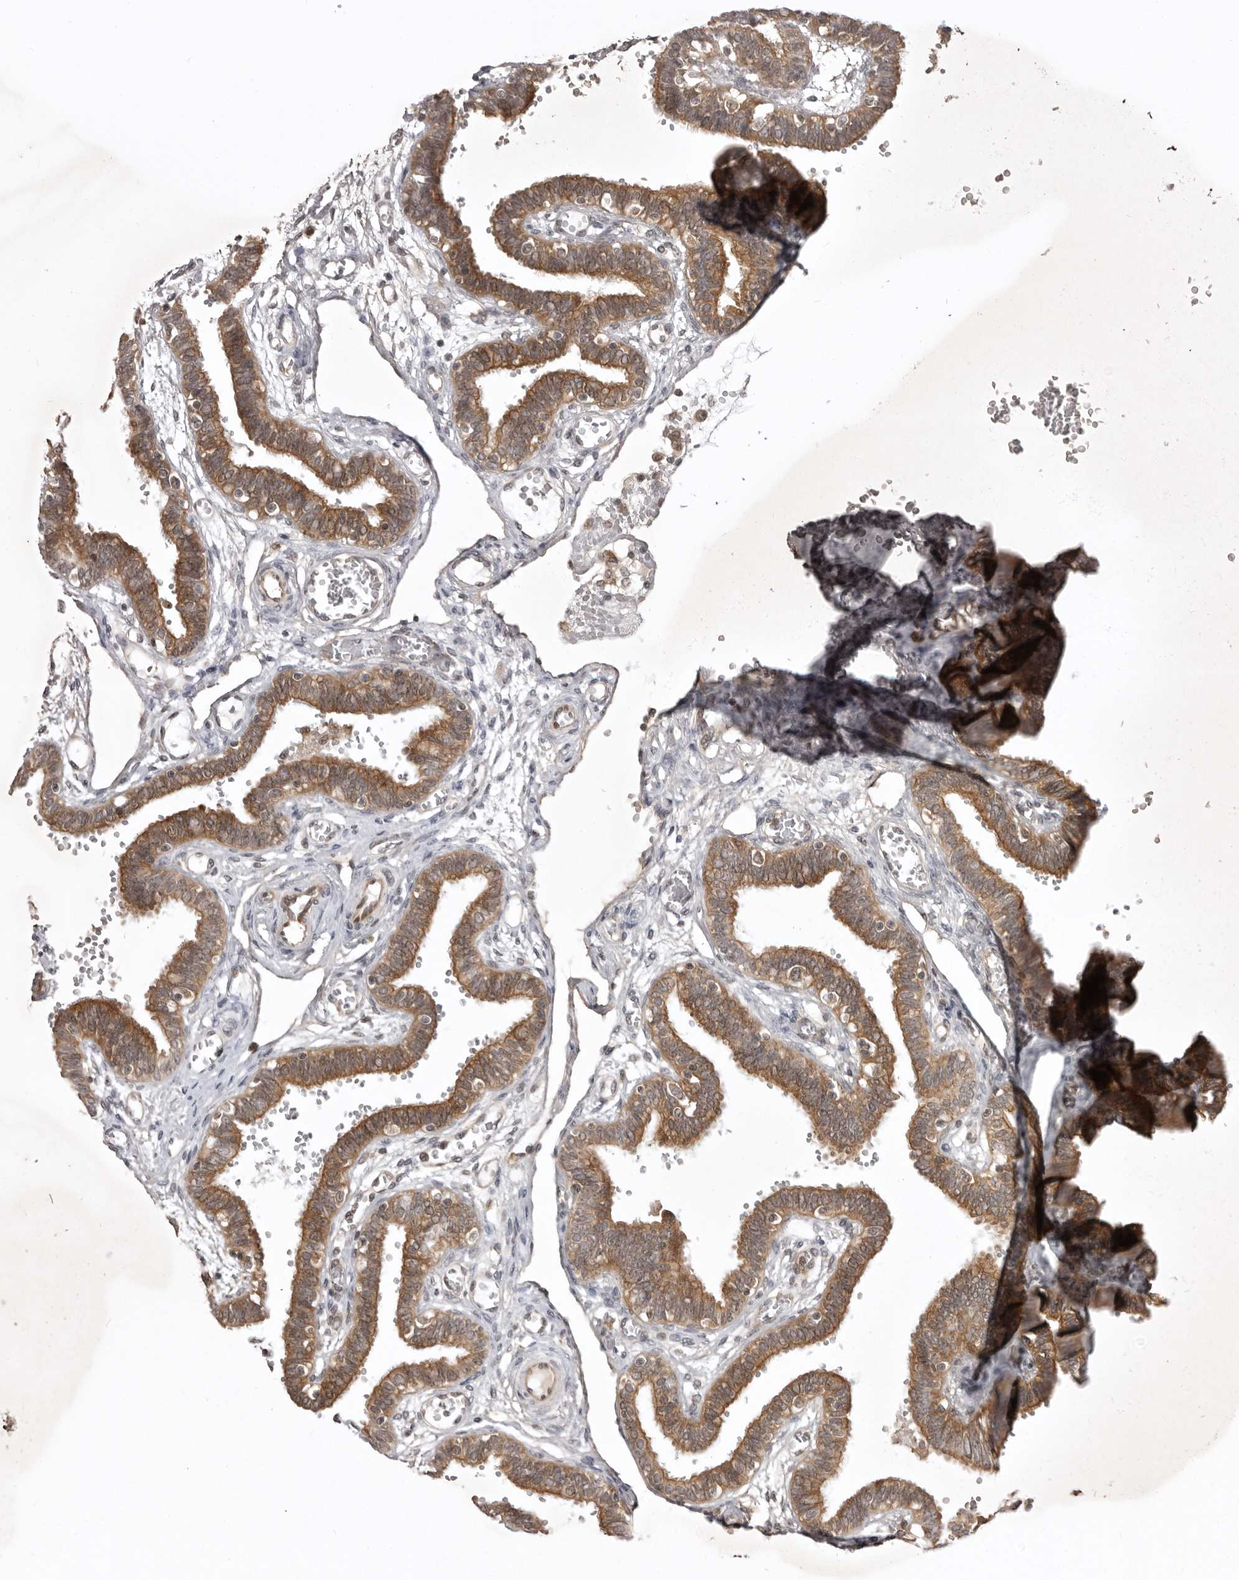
{"staining": {"intensity": "moderate", "quantity": ">75%", "location": "cytoplasmic/membranous"}, "tissue": "fallopian tube", "cell_type": "Glandular cells", "image_type": "normal", "snomed": [{"axis": "morphology", "description": "Normal tissue, NOS"}, {"axis": "topography", "description": "Fallopian tube"}, {"axis": "topography", "description": "Placenta"}], "caption": "Normal fallopian tube was stained to show a protein in brown. There is medium levels of moderate cytoplasmic/membranous expression in about >75% of glandular cells.", "gene": "USP43", "patient": {"sex": "female", "age": 32}}